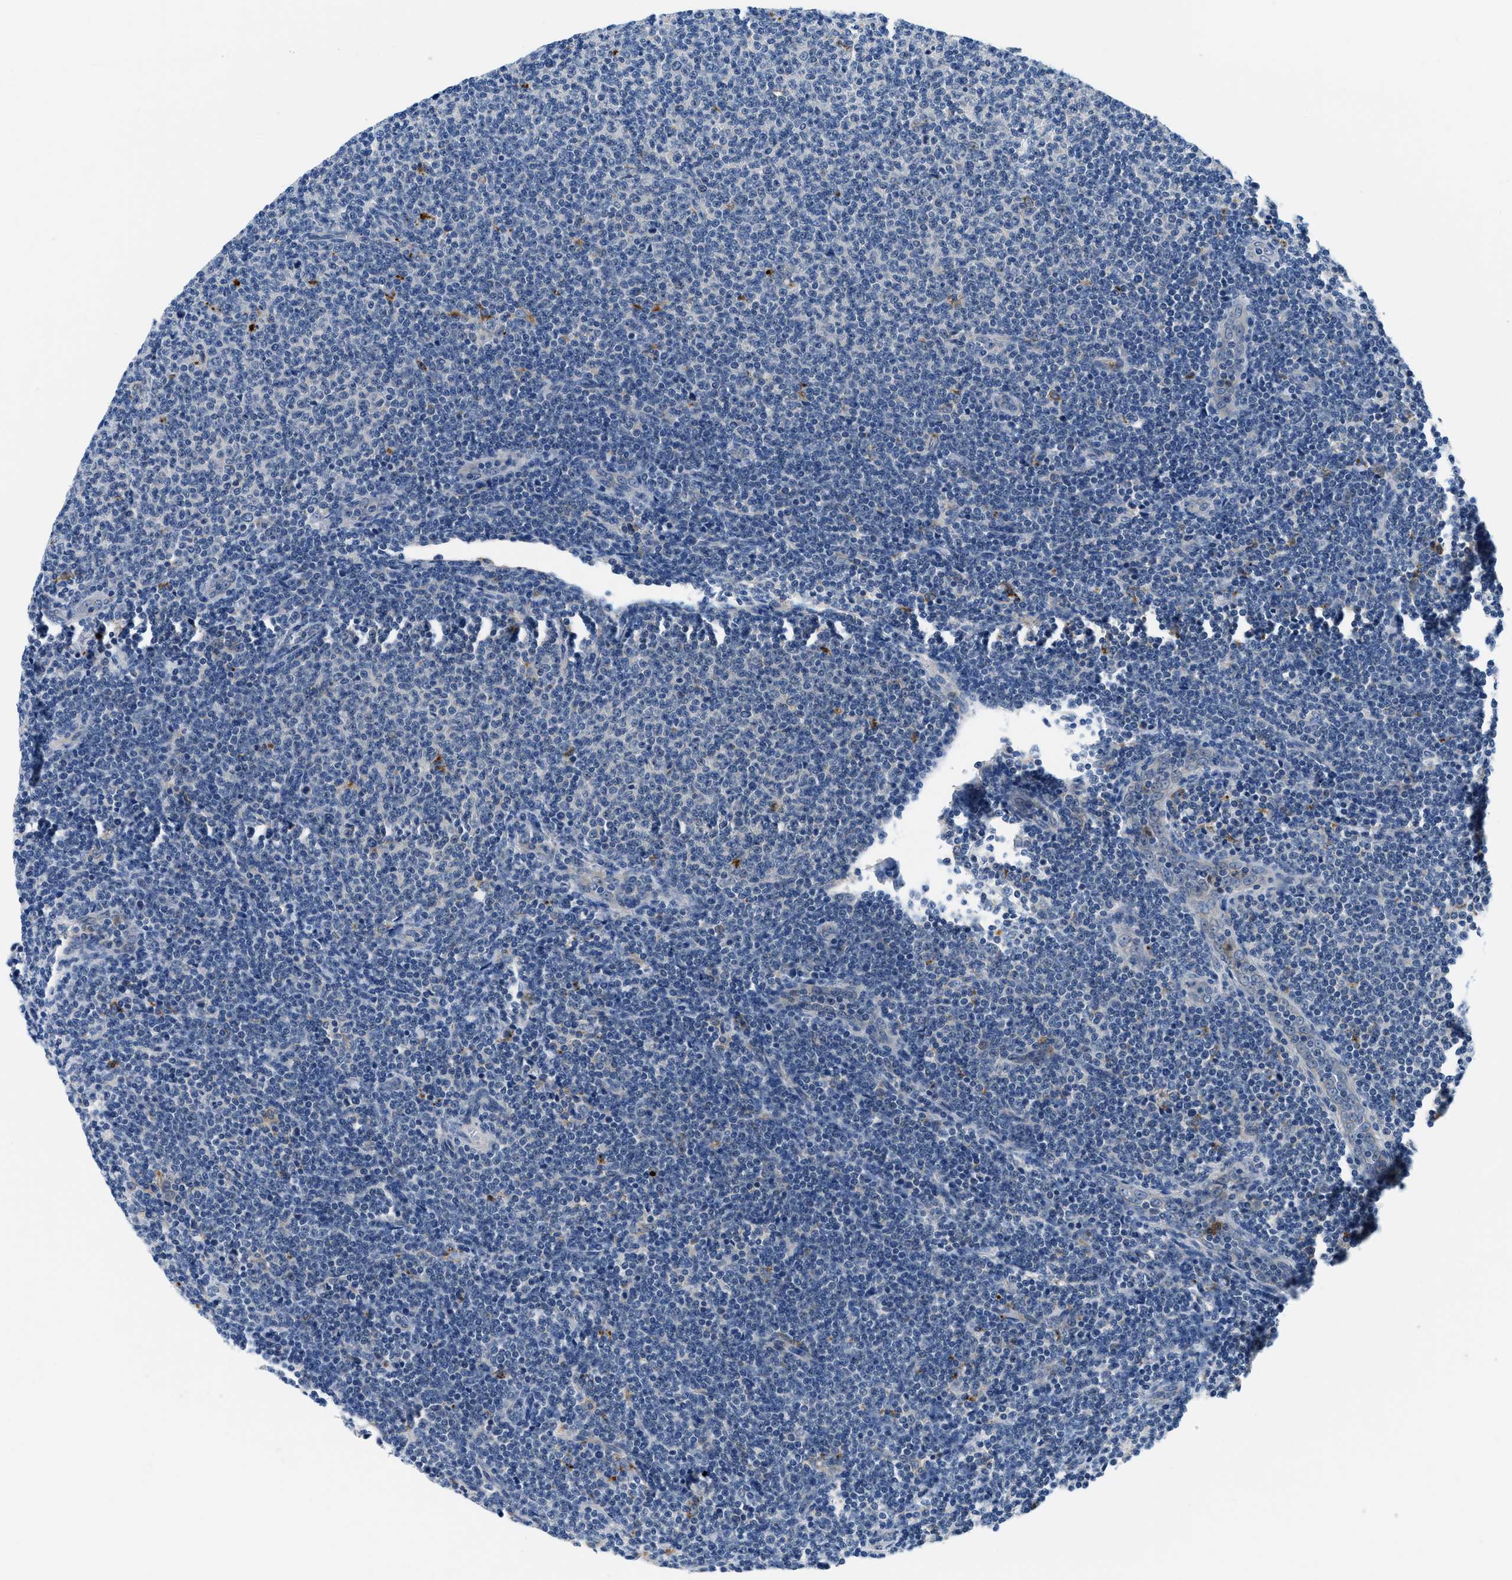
{"staining": {"intensity": "negative", "quantity": "none", "location": "none"}, "tissue": "lymphoma", "cell_type": "Tumor cells", "image_type": "cancer", "snomed": [{"axis": "morphology", "description": "Malignant lymphoma, non-Hodgkin's type, Low grade"}, {"axis": "topography", "description": "Lymph node"}], "caption": "Immunohistochemical staining of low-grade malignant lymphoma, non-Hodgkin's type shows no significant staining in tumor cells.", "gene": "ADGRE3", "patient": {"sex": "male", "age": 66}}